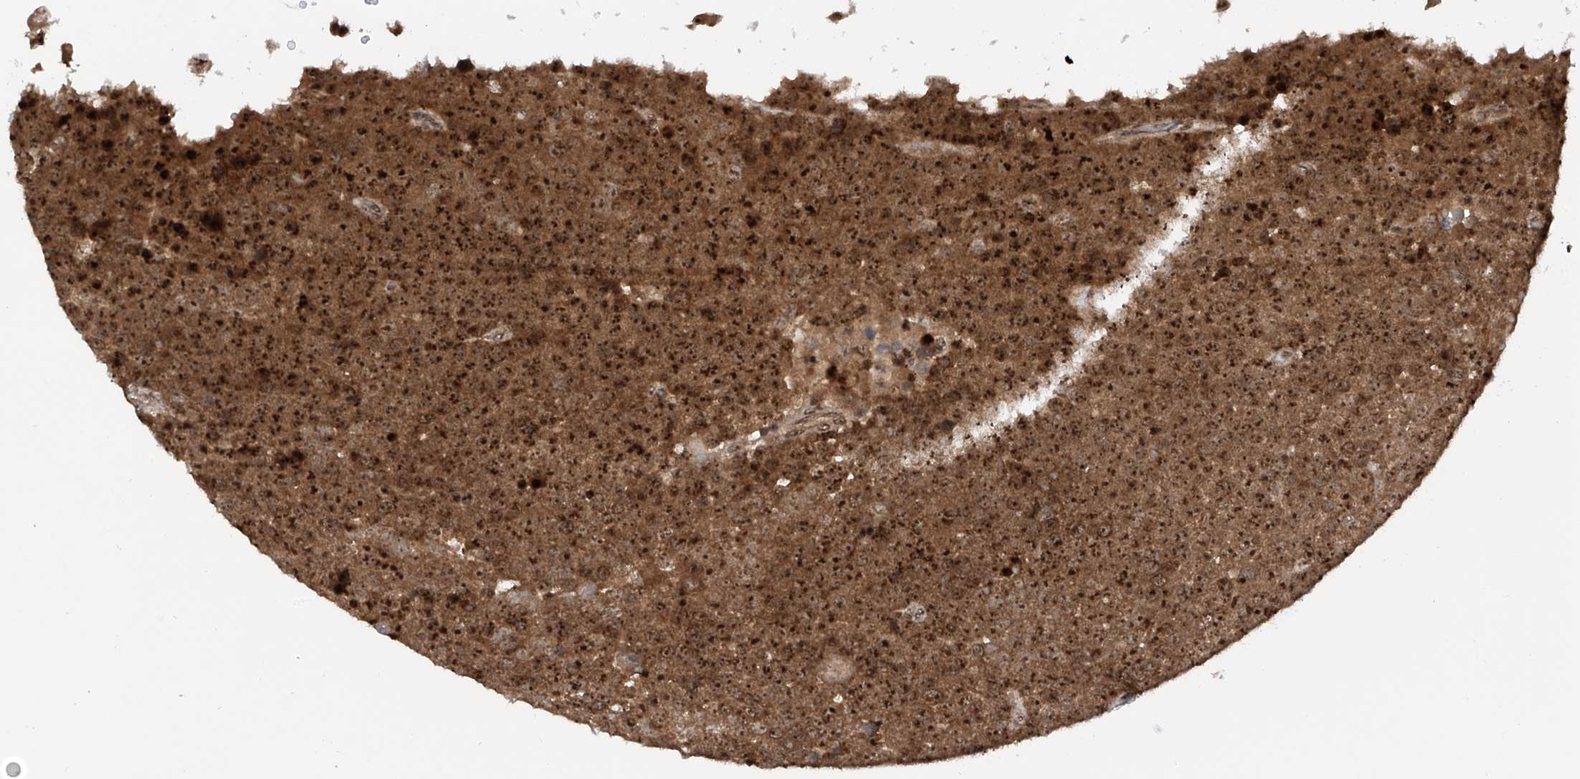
{"staining": {"intensity": "strong", "quantity": ">75%", "location": "cytoplasmic/membranous,nuclear"}, "tissue": "testis cancer", "cell_type": "Tumor cells", "image_type": "cancer", "snomed": [{"axis": "morphology", "description": "Seminoma, NOS"}, {"axis": "topography", "description": "Testis"}], "caption": "Strong cytoplasmic/membranous and nuclear protein positivity is appreciated in about >75% of tumor cells in testis seminoma.", "gene": "C1orf131", "patient": {"sex": "male", "age": 71}}